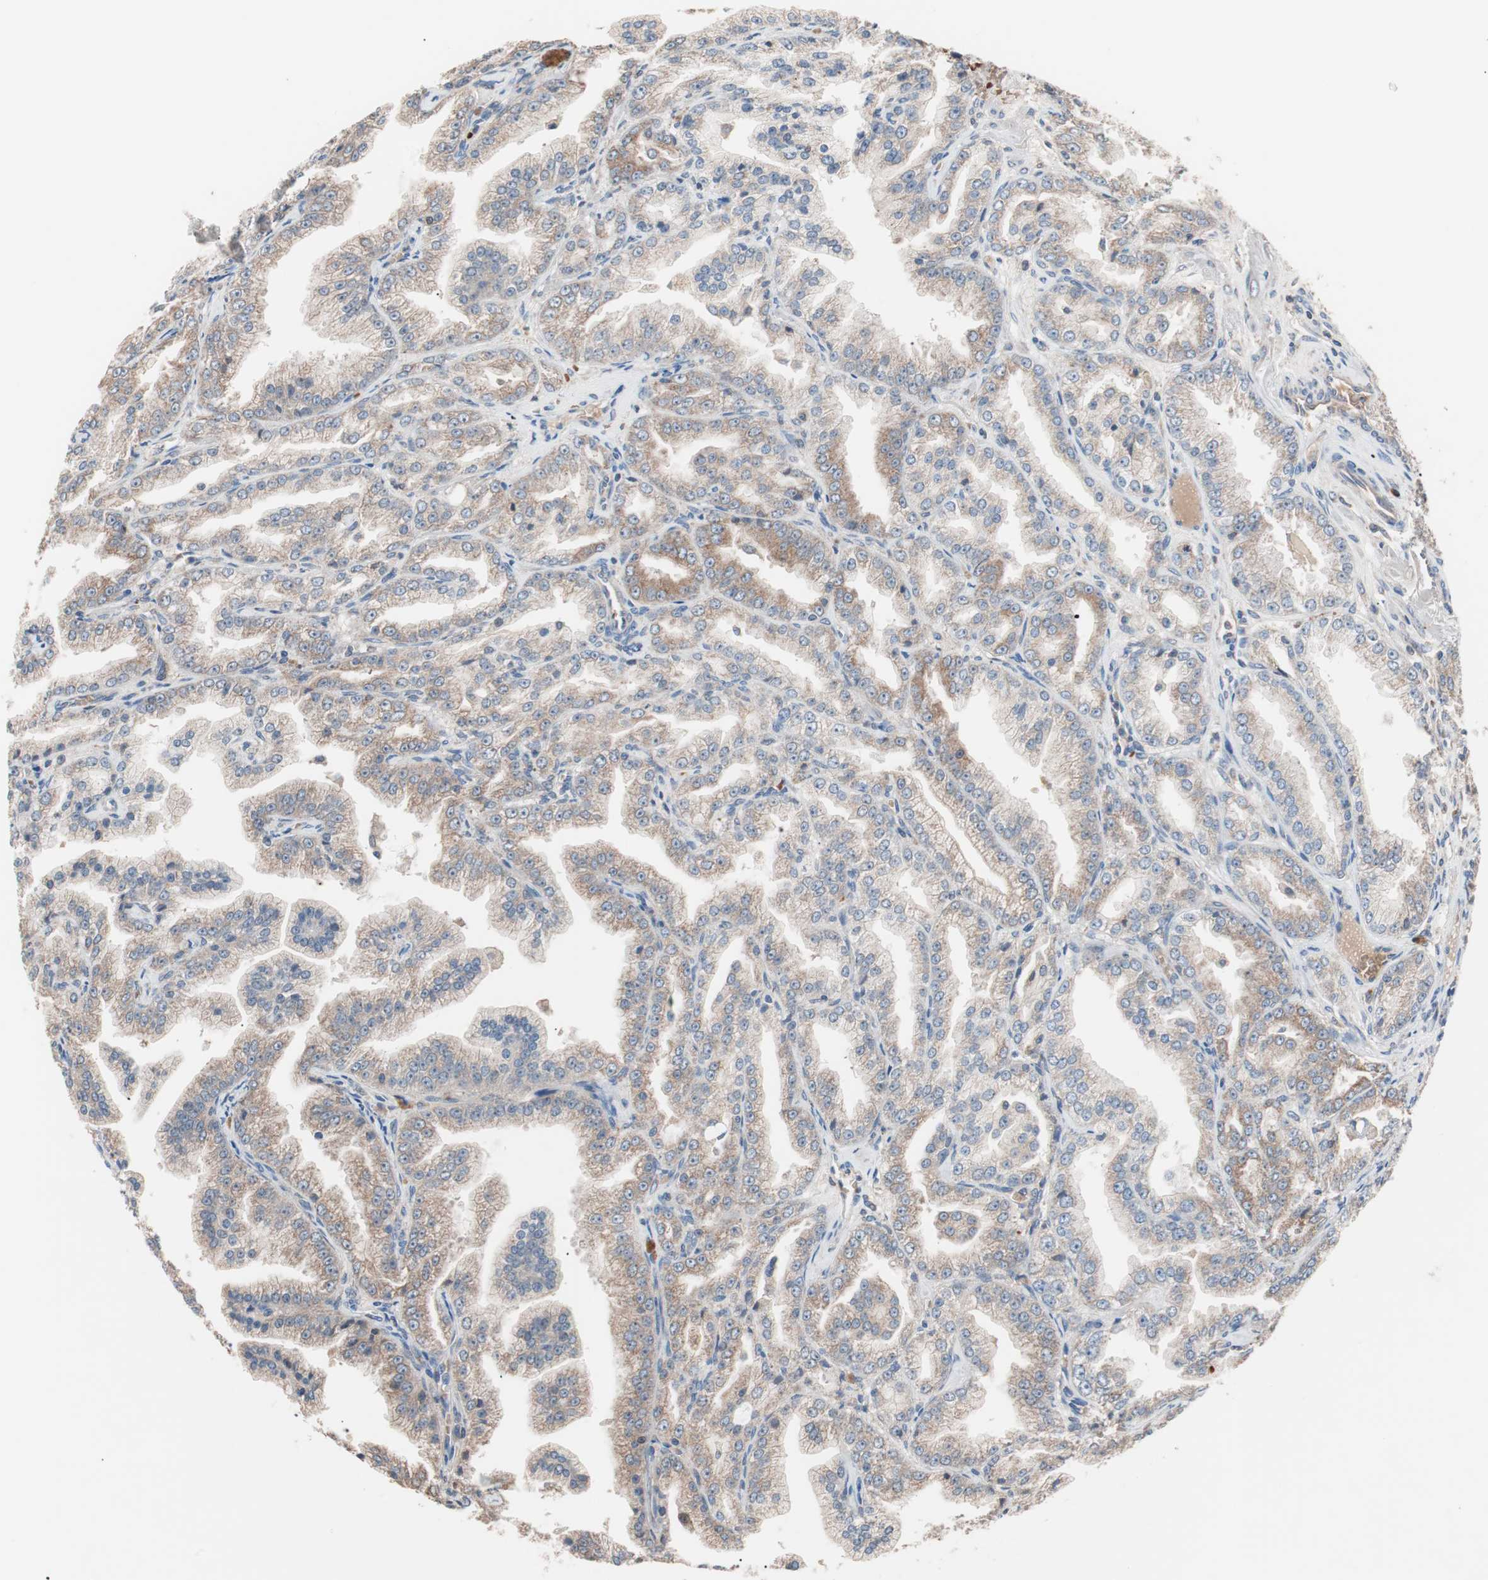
{"staining": {"intensity": "moderate", "quantity": ">75%", "location": "cytoplasmic/membranous"}, "tissue": "prostate cancer", "cell_type": "Tumor cells", "image_type": "cancer", "snomed": [{"axis": "morphology", "description": "Adenocarcinoma, High grade"}, {"axis": "topography", "description": "Prostate"}], "caption": "Moderate cytoplasmic/membranous positivity is seen in about >75% of tumor cells in prostate cancer (high-grade adenocarcinoma).", "gene": "GLYCTK", "patient": {"sex": "male", "age": 61}}